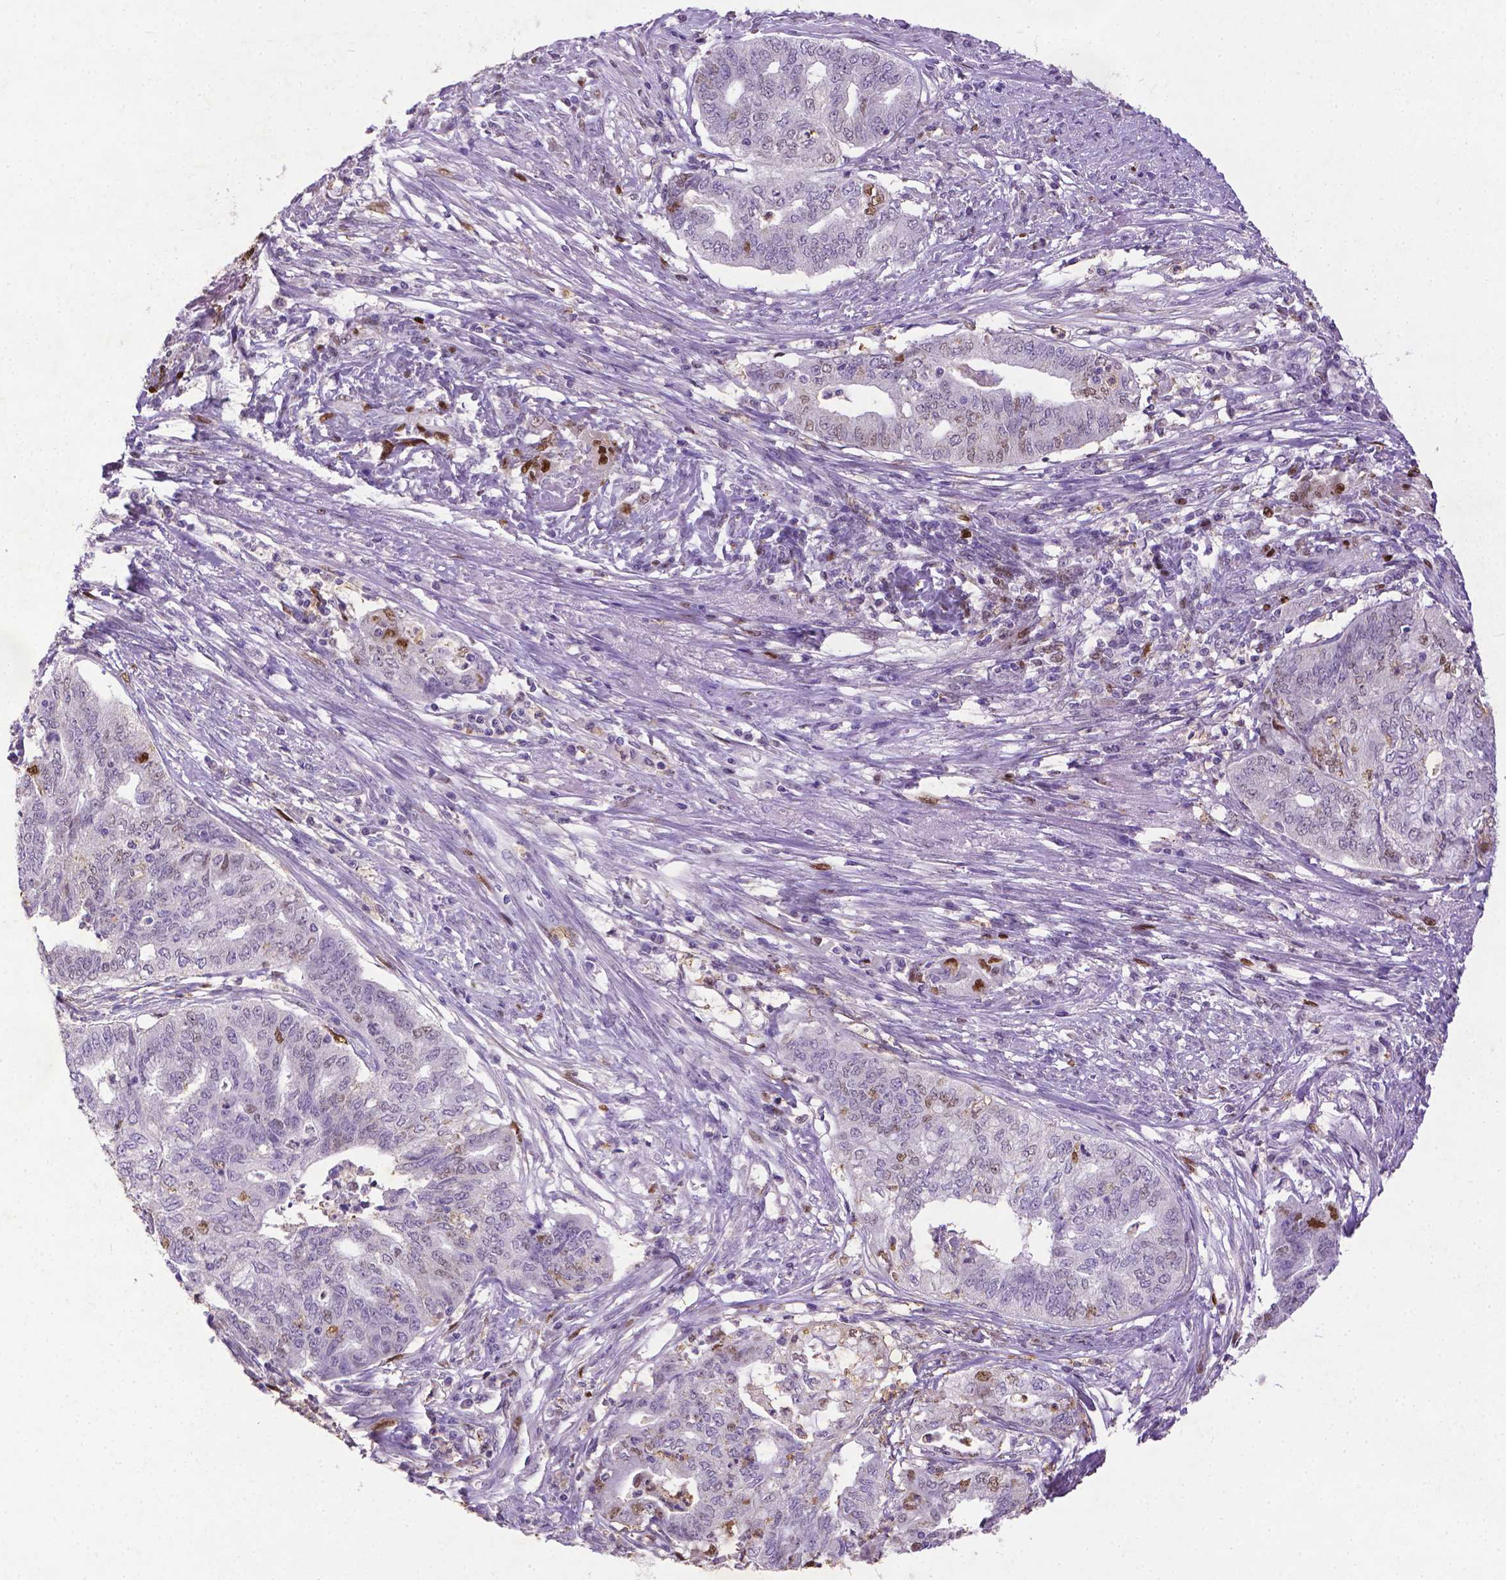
{"staining": {"intensity": "moderate", "quantity": "<25%", "location": "nuclear"}, "tissue": "endometrial cancer", "cell_type": "Tumor cells", "image_type": "cancer", "snomed": [{"axis": "morphology", "description": "Adenocarcinoma, NOS"}, {"axis": "topography", "description": "Endometrium"}], "caption": "Endometrial cancer stained with a brown dye demonstrates moderate nuclear positive expression in approximately <25% of tumor cells.", "gene": "CDKN1A", "patient": {"sex": "female", "age": 79}}